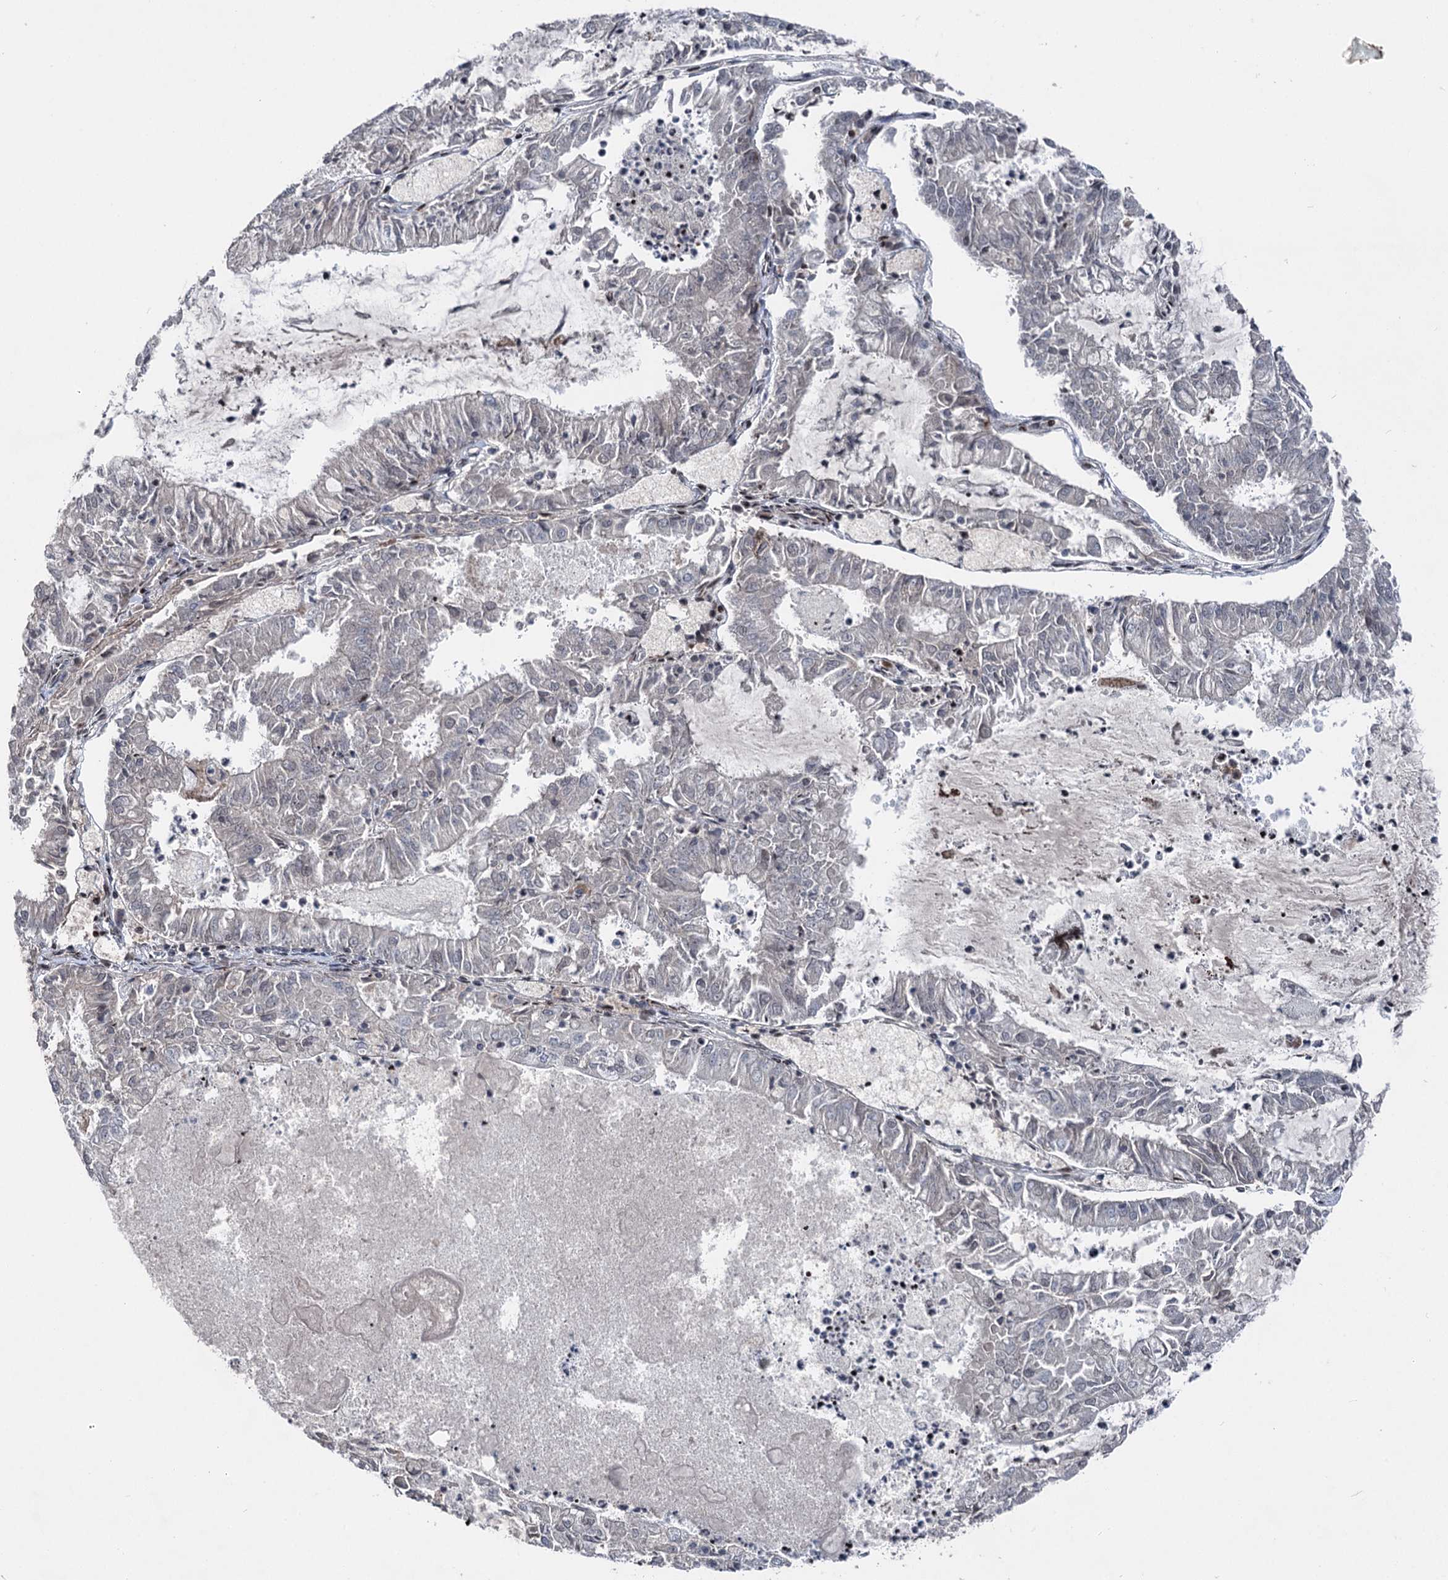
{"staining": {"intensity": "negative", "quantity": "none", "location": "none"}, "tissue": "endometrial cancer", "cell_type": "Tumor cells", "image_type": "cancer", "snomed": [{"axis": "morphology", "description": "Adenocarcinoma, NOS"}, {"axis": "topography", "description": "Endometrium"}], "caption": "The immunohistochemistry photomicrograph has no significant expression in tumor cells of adenocarcinoma (endometrial) tissue. (Stains: DAB immunohistochemistry (IHC) with hematoxylin counter stain, Microscopy: brightfield microscopy at high magnification).", "gene": "ITFG2", "patient": {"sex": "female", "age": 57}}